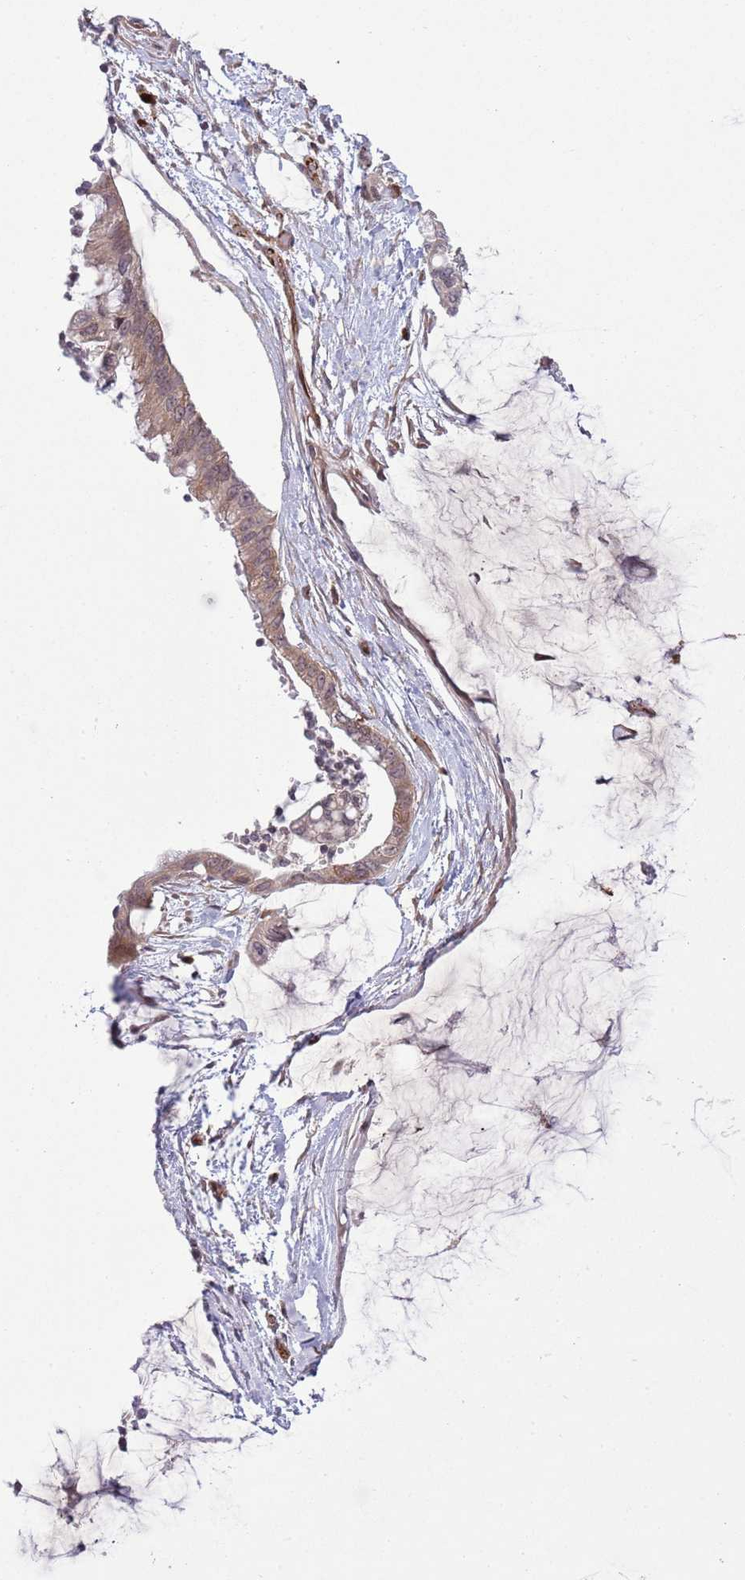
{"staining": {"intensity": "weak", "quantity": ">75%", "location": "cytoplasmic/membranous"}, "tissue": "ovarian cancer", "cell_type": "Tumor cells", "image_type": "cancer", "snomed": [{"axis": "morphology", "description": "Cystadenocarcinoma, mucinous, NOS"}, {"axis": "topography", "description": "Ovary"}], "caption": "Protein positivity by IHC reveals weak cytoplasmic/membranous staining in approximately >75% of tumor cells in mucinous cystadenocarcinoma (ovarian). The staining was performed using DAB (3,3'-diaminobenzidine), with brown indicating positive protein expression. Nuclei are stained blue with hematoxylin.", "gene": "DPP10", "patient": {"sex": "female", "age": 39}}